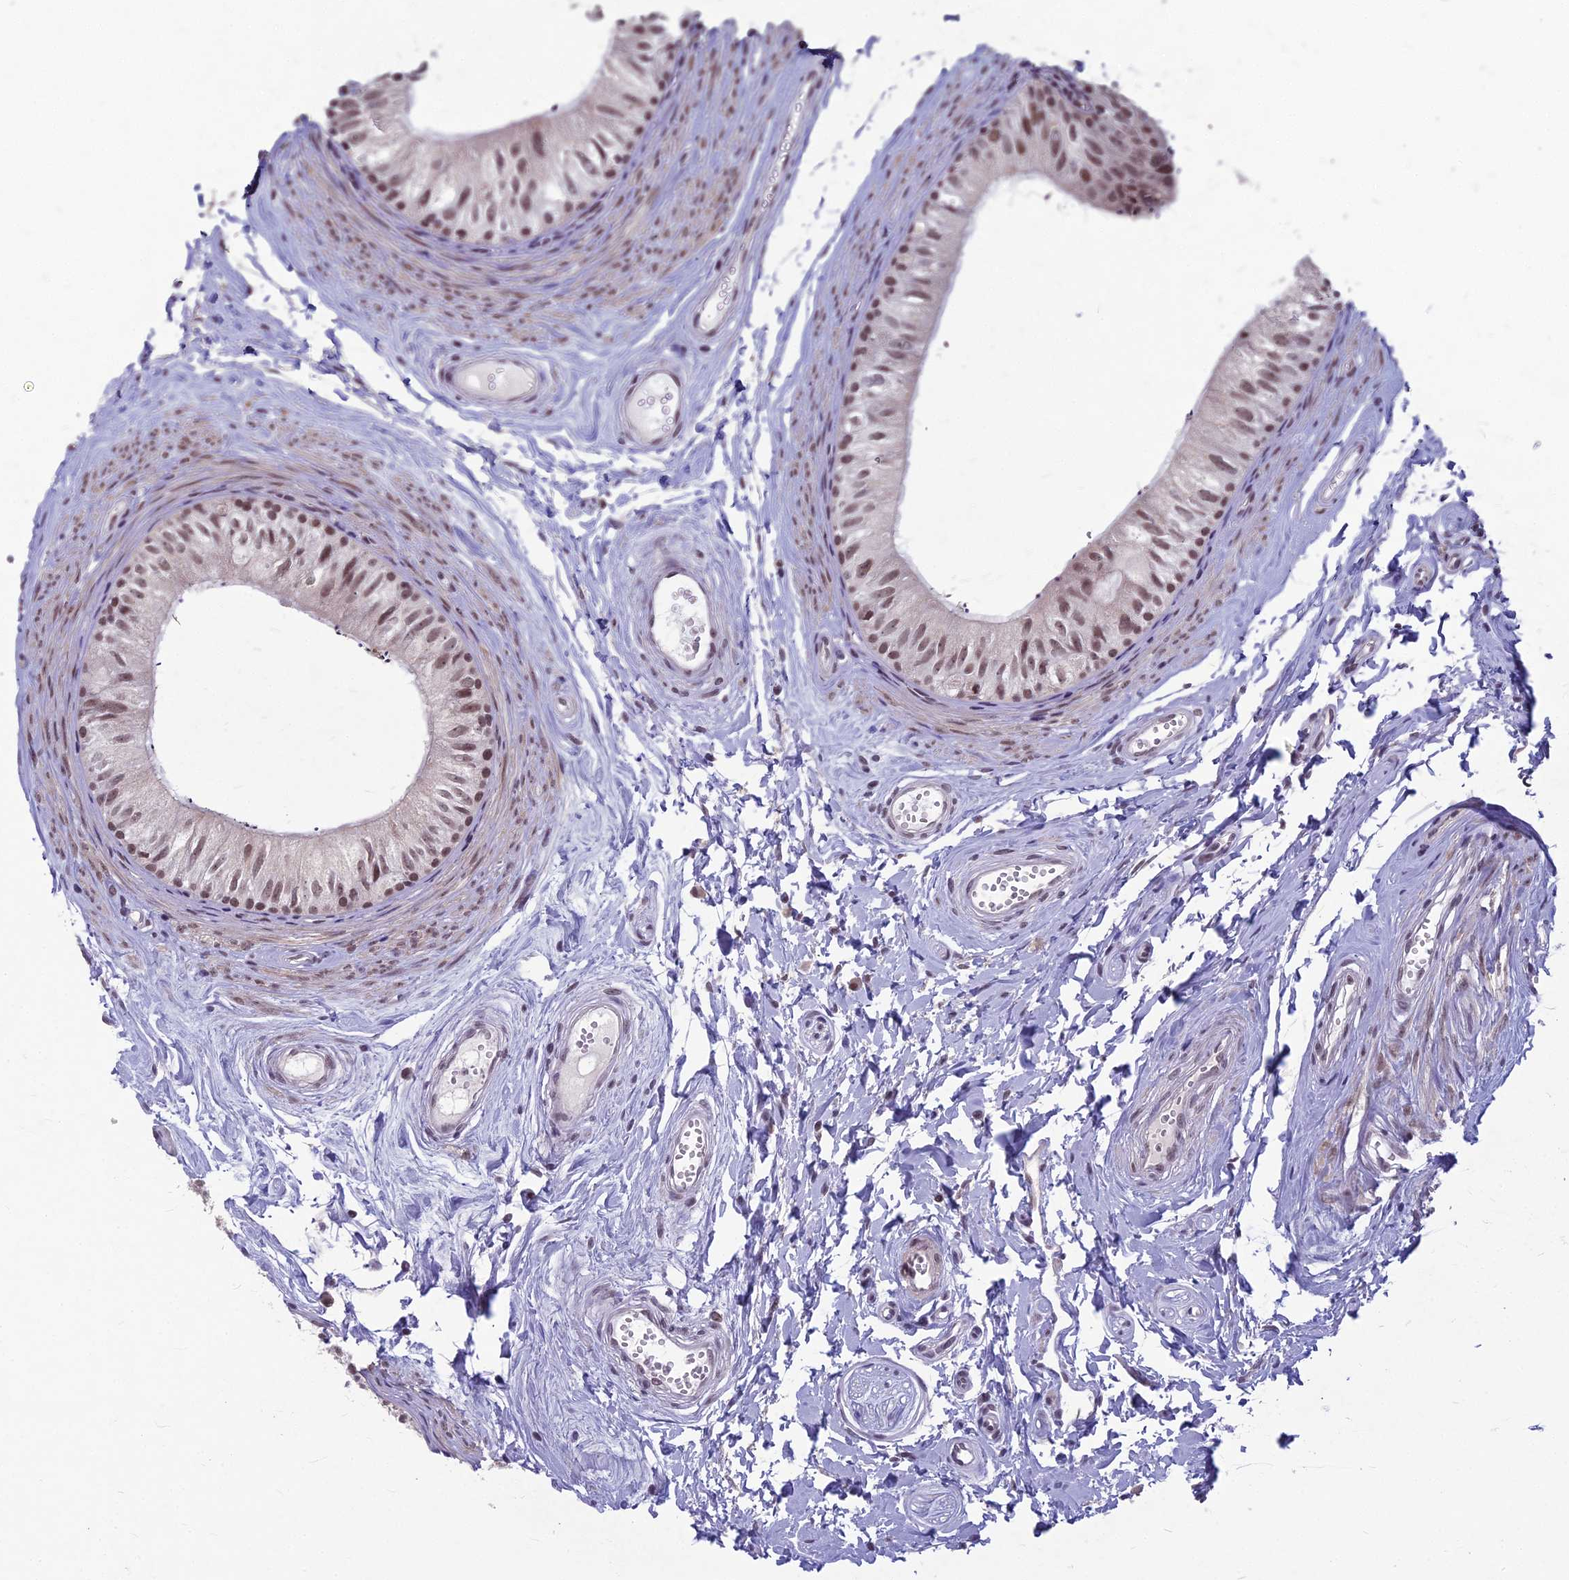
{"staining": {"intensity": "moderate", "quantity": ">75%", "location": "nuclear"}, "tissue": "epididymis", "cell_type": "Glandular cells", "image_type": "normal", "snomed": [{"axis": "morphology", "description": "Normal tissue, NOS"}, {"axis": "topography", "description": "Epididymis"}], "caption": "Brown immunohistochemical staining in unremarkable human epididymis exhibits moderate nuclear expression in approximately >75% of glandular cells.", "gene": "KAT7", "patient": {"sex": "male", "age": 56}}